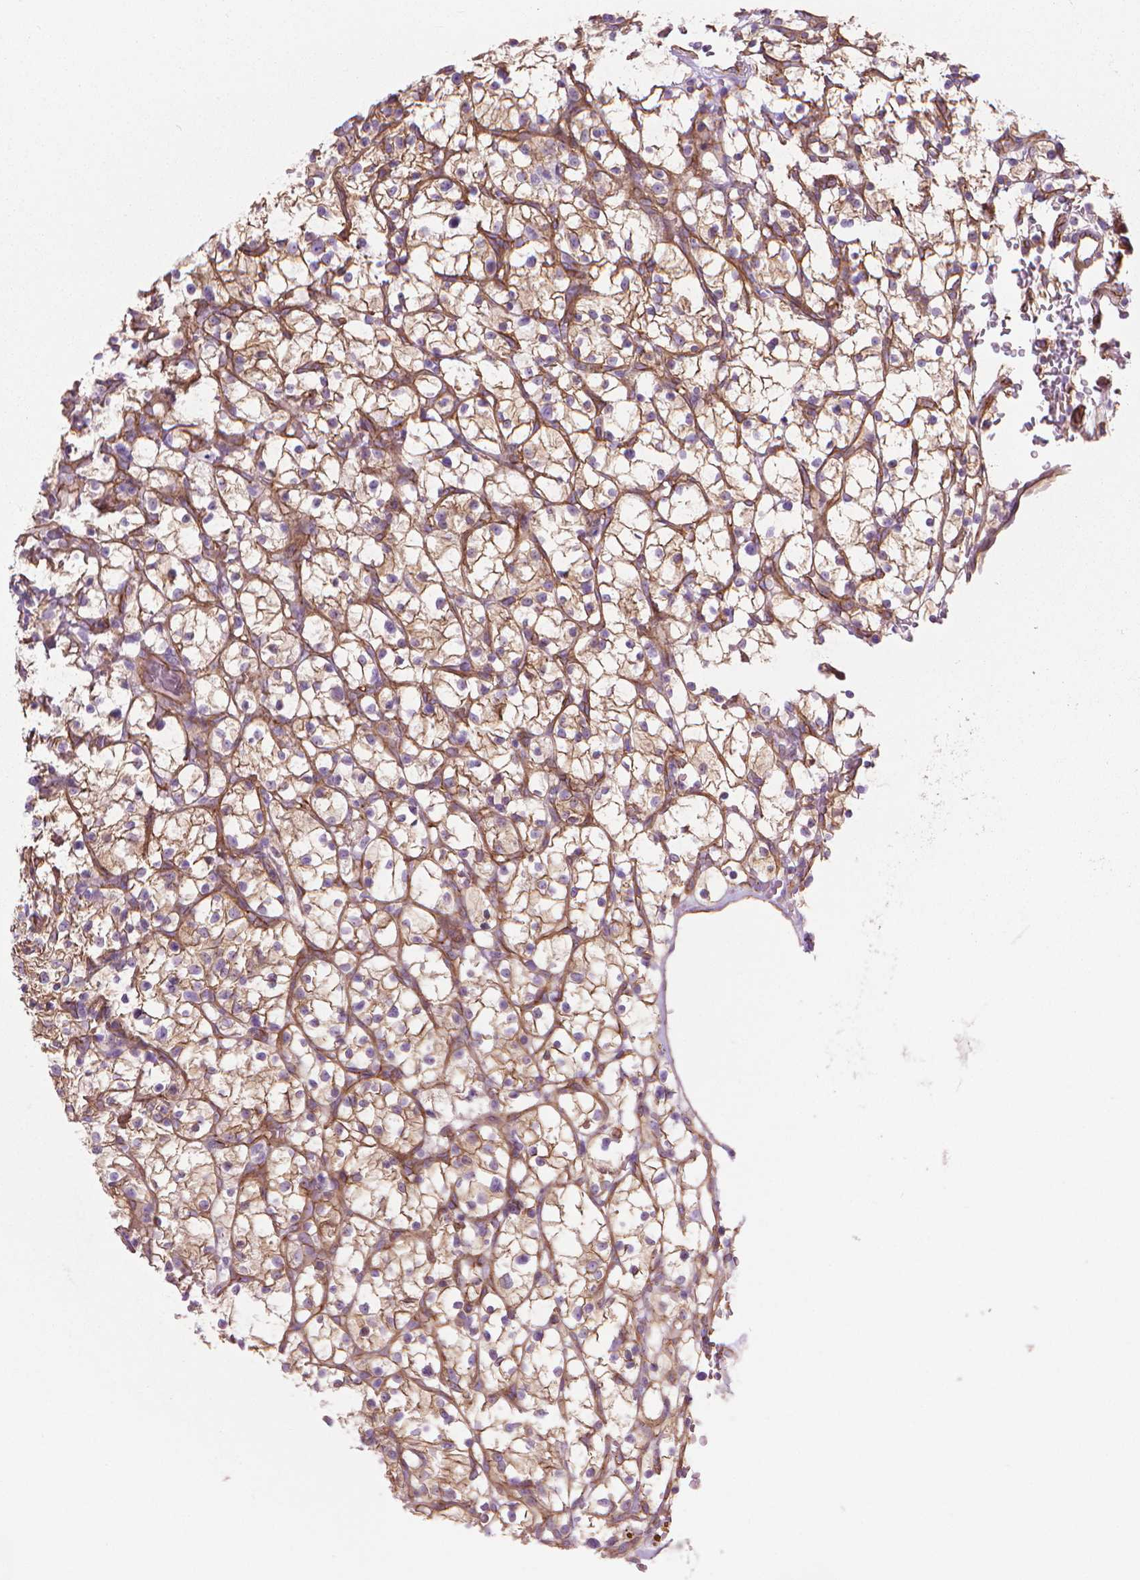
{"staining": {"intensity": "weak", "quantity": ">75%", "location": "cytoplasmic/membranous"}, "tissue": "renal cancer", "cell_type": "Tumor cells", "image_type": "cancer", "snomed": [{"axis": "morphology", "description": "Adenocarcinoma, NOS"}, {"axis": "topography", "description": "Kidney"}], "caption": "Renal cancer (adenocarcinoma) stained with a brown dye displays weak cytoplasmic/membranous positive positivity in about >75% of tumor cells.", "gene": "TENT5A", "patient": {"sex": "female", "age": 64}}